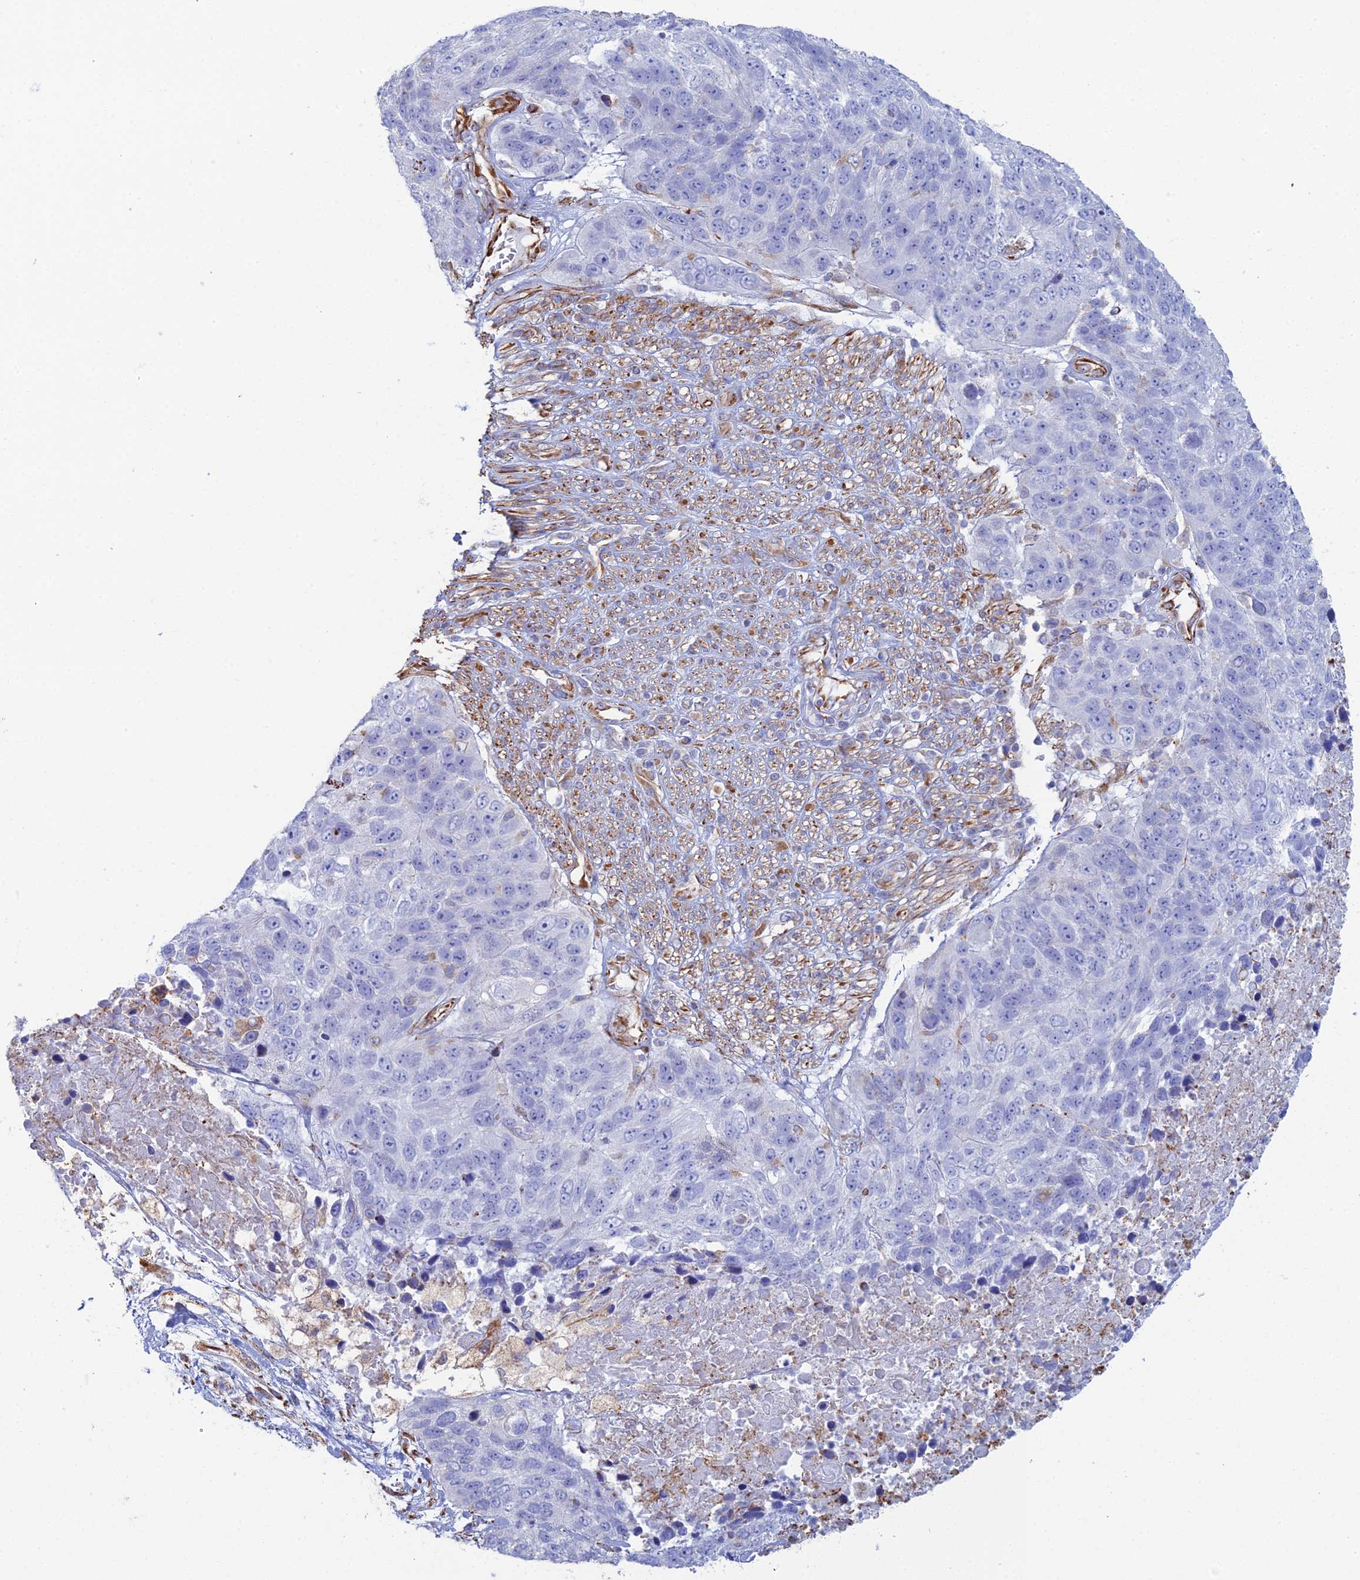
{"staining": {"intensity": "negative", "quantity": "none", "location": "none"}, "tissue": "lung cancer", "cell_type": "Tumor cells", "image_type": "cancer", "snomed": [{"axis": "morphology", "description": "Normal tissue, NOS"}, {"axis": "morphology", "description": "Squamous cell carcinoma, NOS"}, {"axis": "topography", "description": "Lymph node"}, {"axis": "topography", "description": "Lung"}], "caption": "This is a image of IHC staining of lung squamous cell carcinoma, which shows no positivity in tumor cells.", "gene": "CLVS2", "patient": {"sex": "male", "age": 66}}